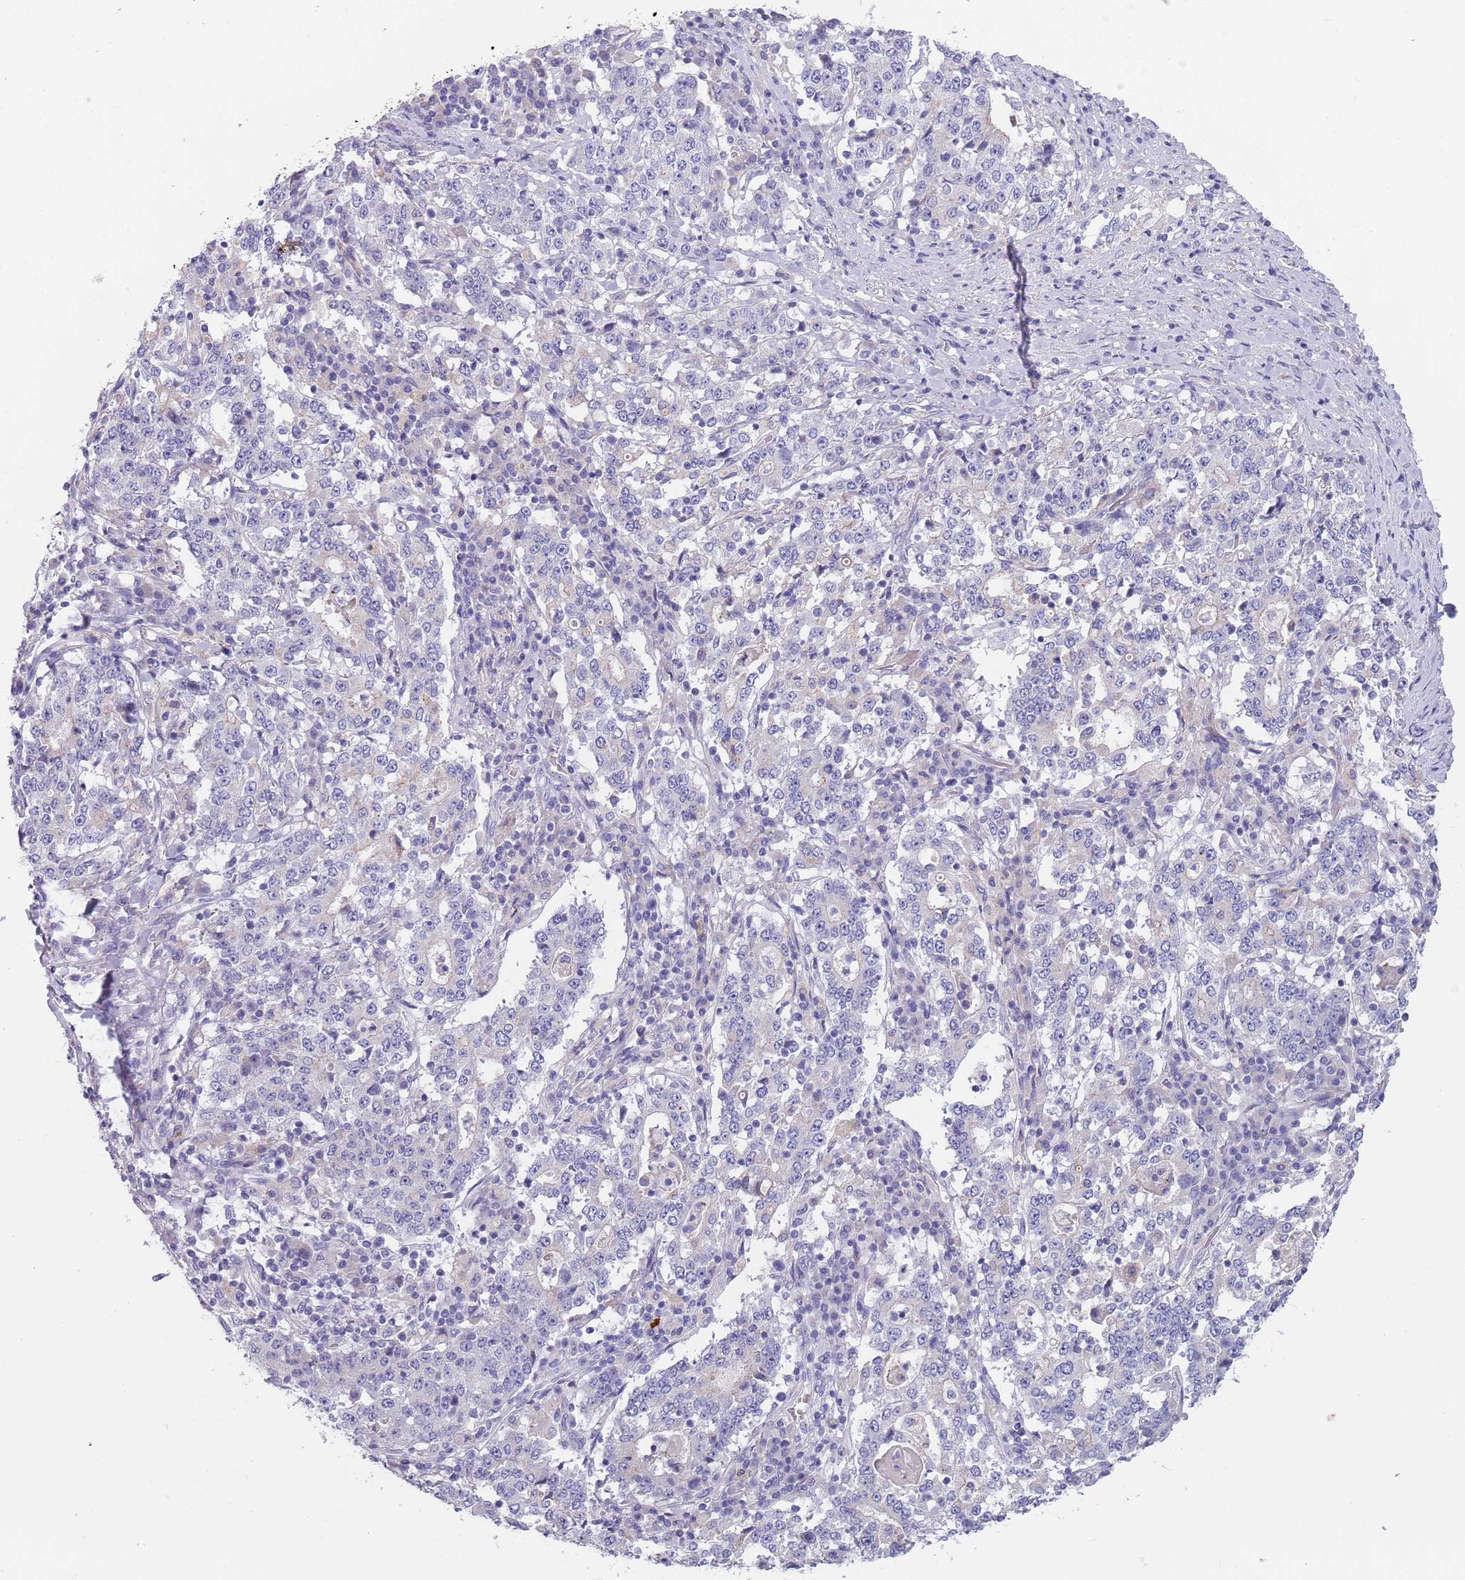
{"staining": {"intensity": "negative", "quantity": "none", "location": "none"}, "tissue": "stomach cancer", "cell_type": "Tumor cells", "image_type": "cancer", "snomed": [{"axis": "morphology", "description": "Adenocarcinoma, NOS"}, {"axis": "topography", "description": "Stomach"}], "caption": "Protein analysis of adenocarcinoma (stomach) exhibits no significant expression in tumor cells. (DAB immunohistochemistry (IHC), high magnification).", "gene": "MAN1C1", "patient": {"sex": "male", "age": 59}}